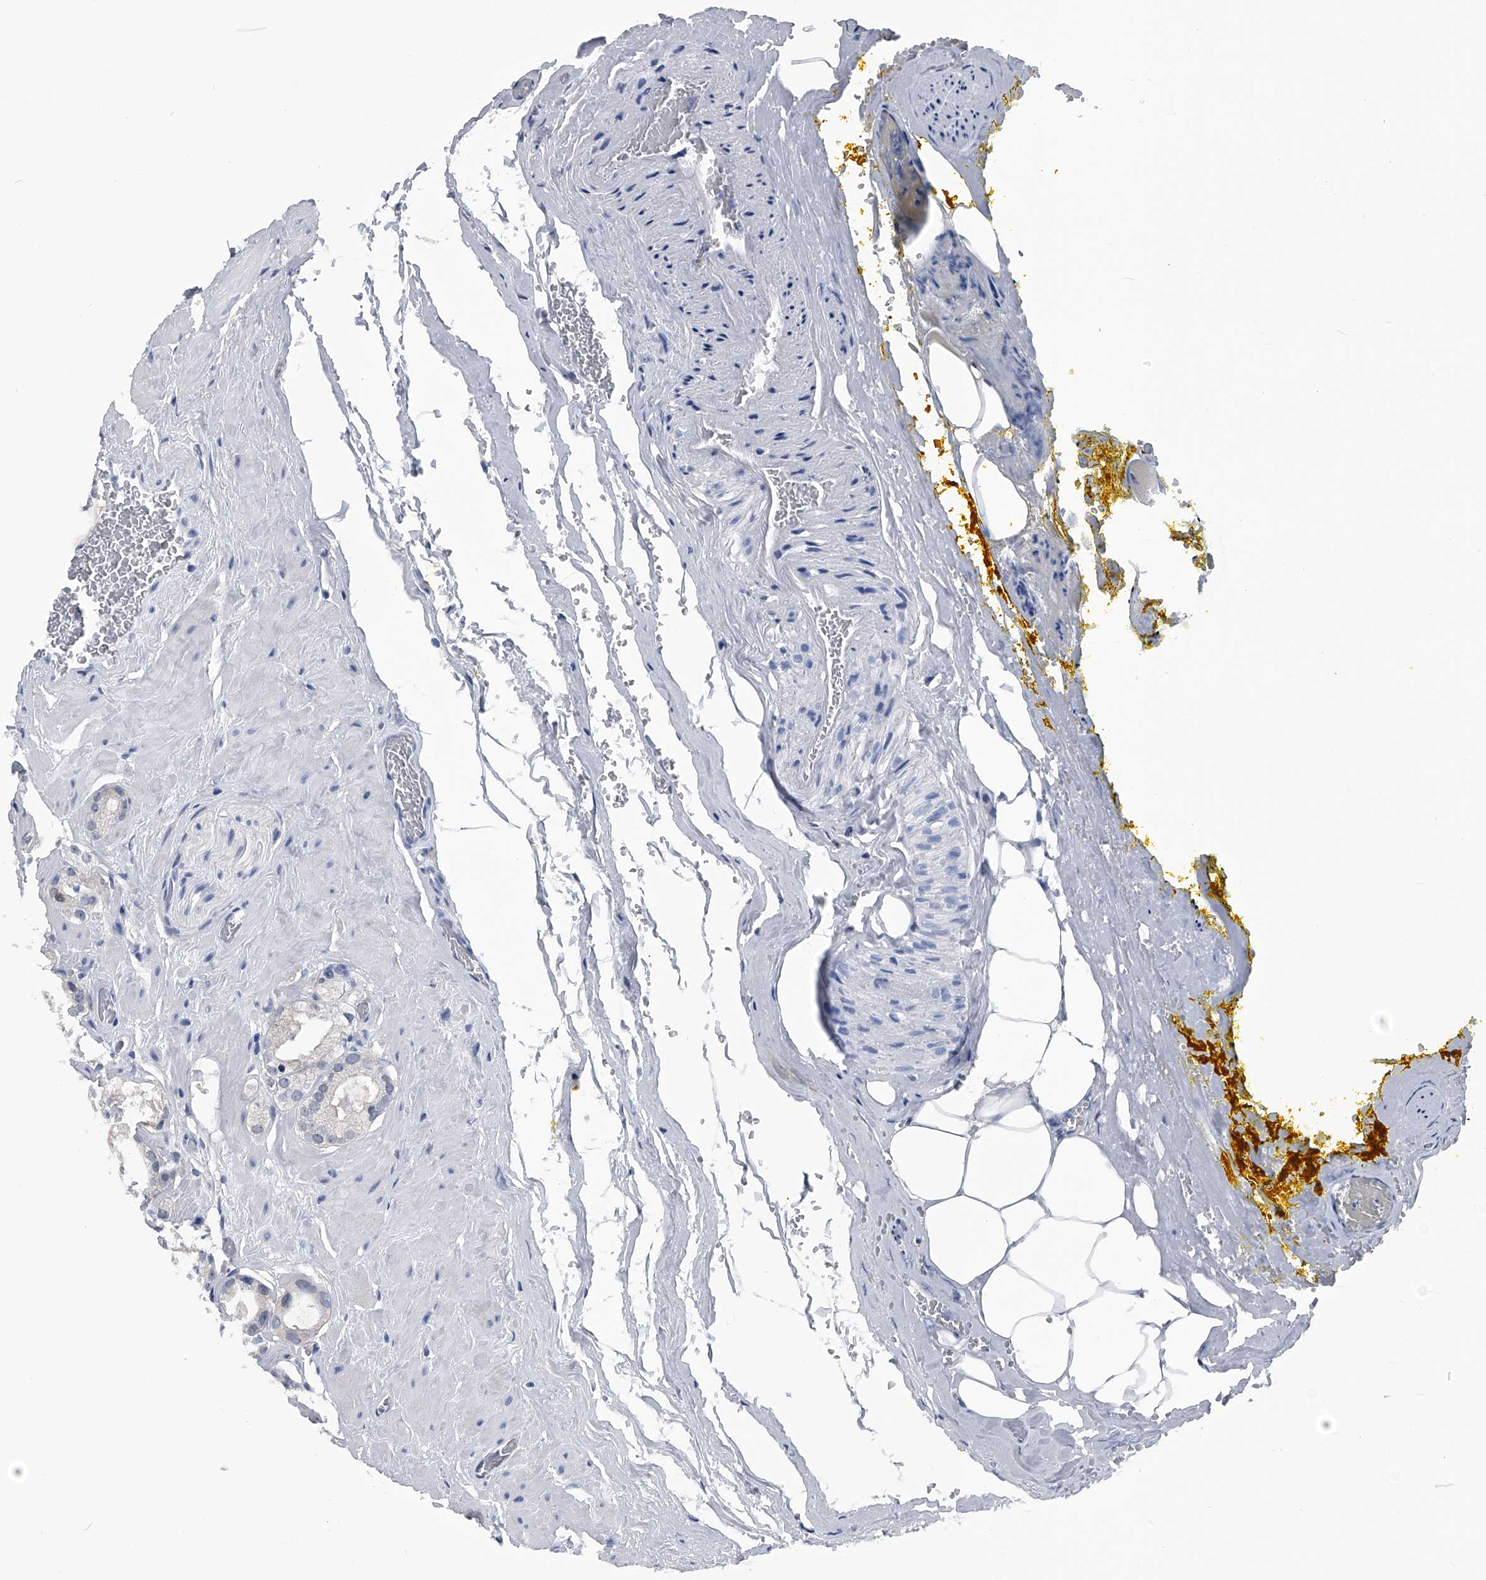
{"staining": {"intensity": "negative", "quantity": "none", "location": "none"}, "tissue": "prostate cancer", "cell_type": "Tumor cells", "image_type": "cancer", "snomed": [{"axis": "morphology", "description": "Adenocarcinoma, High grade"}, {"axis": "topography", "description": "Prostate"}], "caption": "High power microscopy photomicrograph of an immunohistochemistry image of prostate cancer, revealing no significant positivity in tumor cells.", "gene": "PDXK", "patient": {"sex": "male", "age": 64}}